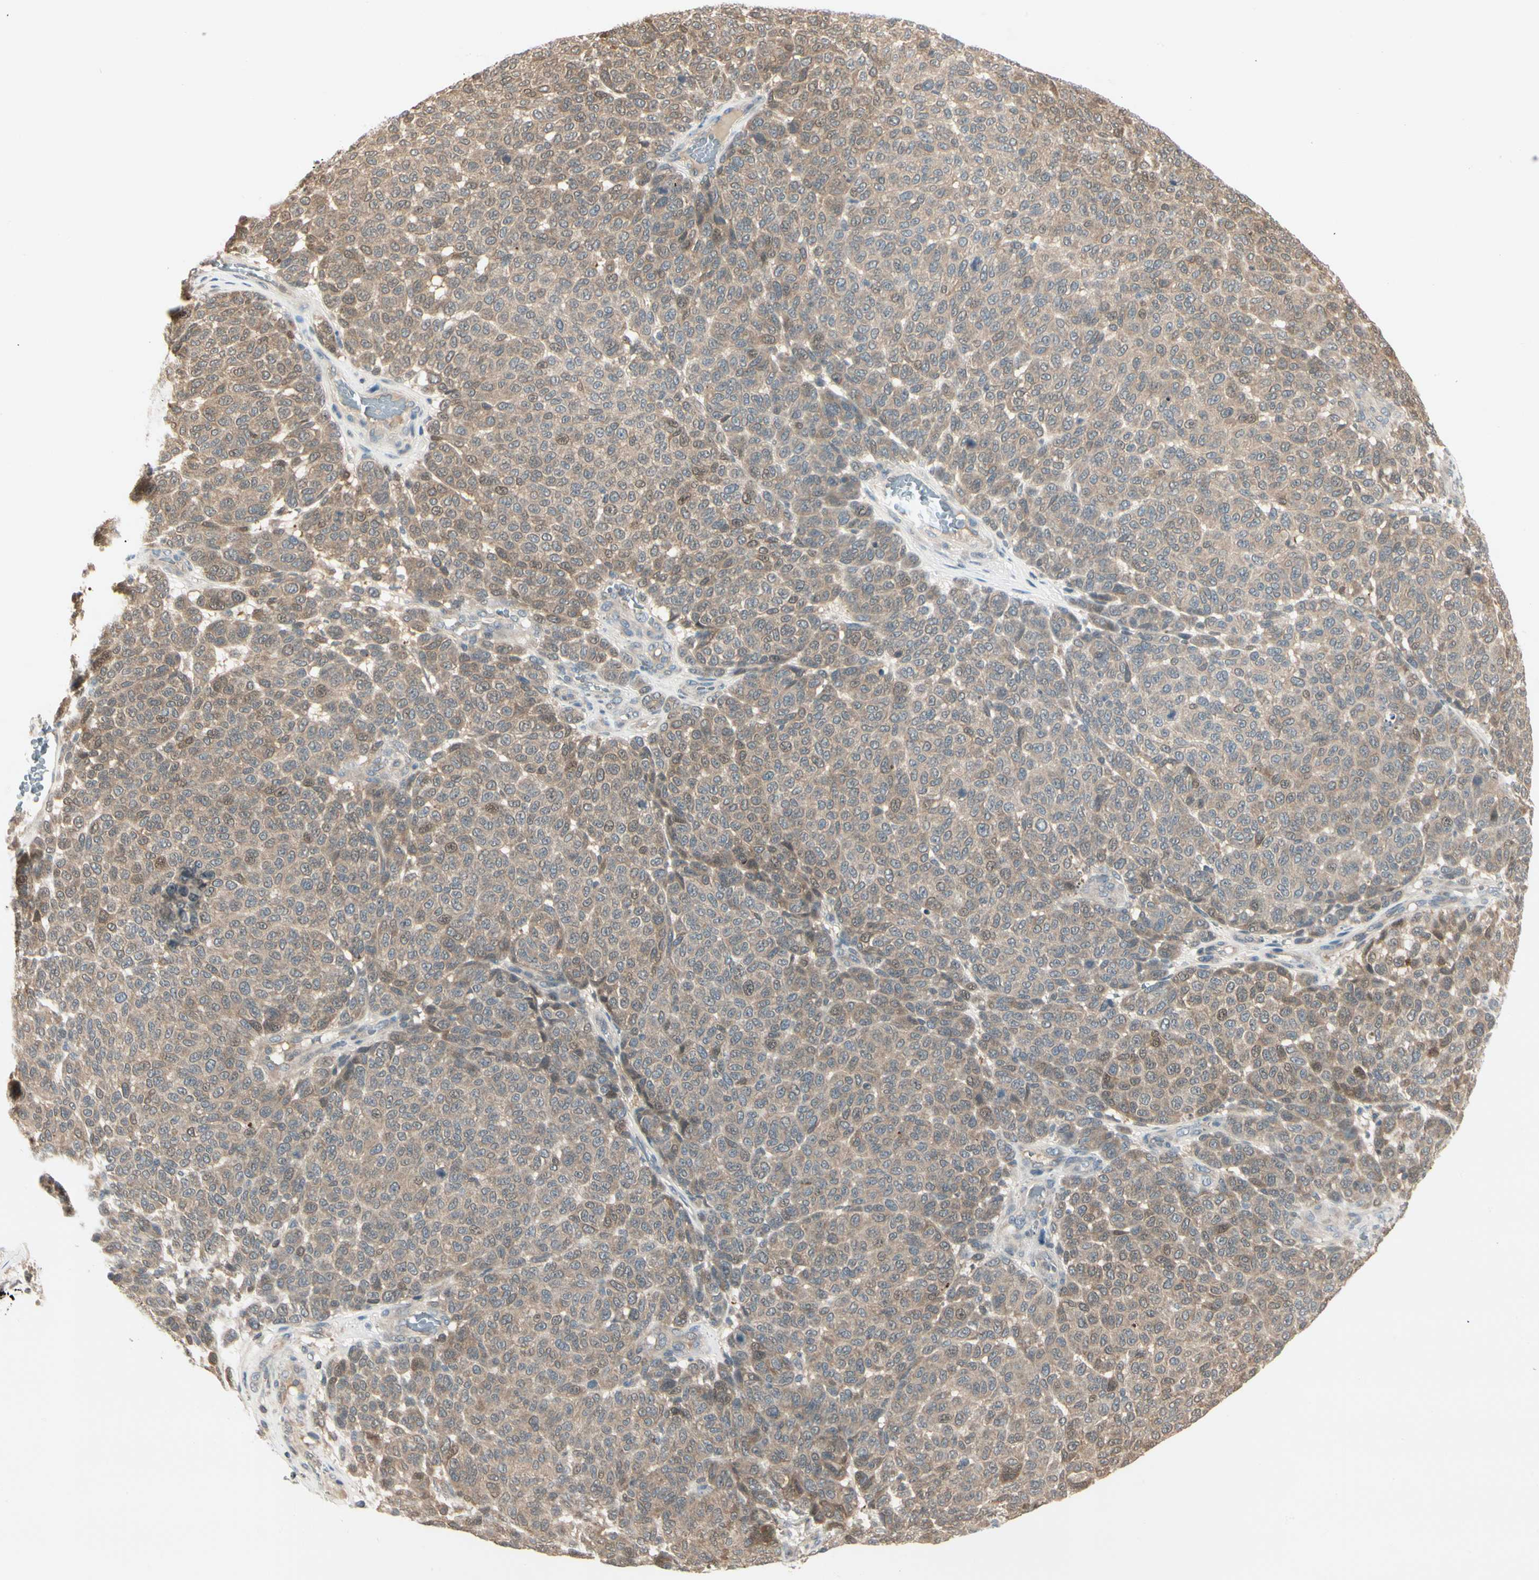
{"staining": {"intensity": "weak", "quantity": ">75%", "location": "cytoplasmic/membranous,nuclear"}, "tissue": "melanoma", "cell_type": "Tumor cells", "image_type": "cancer", "snomed": [{"axis": "morphology", "description": "Malignant melanoma, NOS"}, {"axis": "topography", "description": "Skin"}], "caption": "This micrograph shows immunohistochemistry staining of malignant melanoma, with low weak cytoplasmic/membranous and nuclear staining in approximately >75% of tumor cells.", "gene": "EVC", "patient": {"sex": "male", "age": 59}}